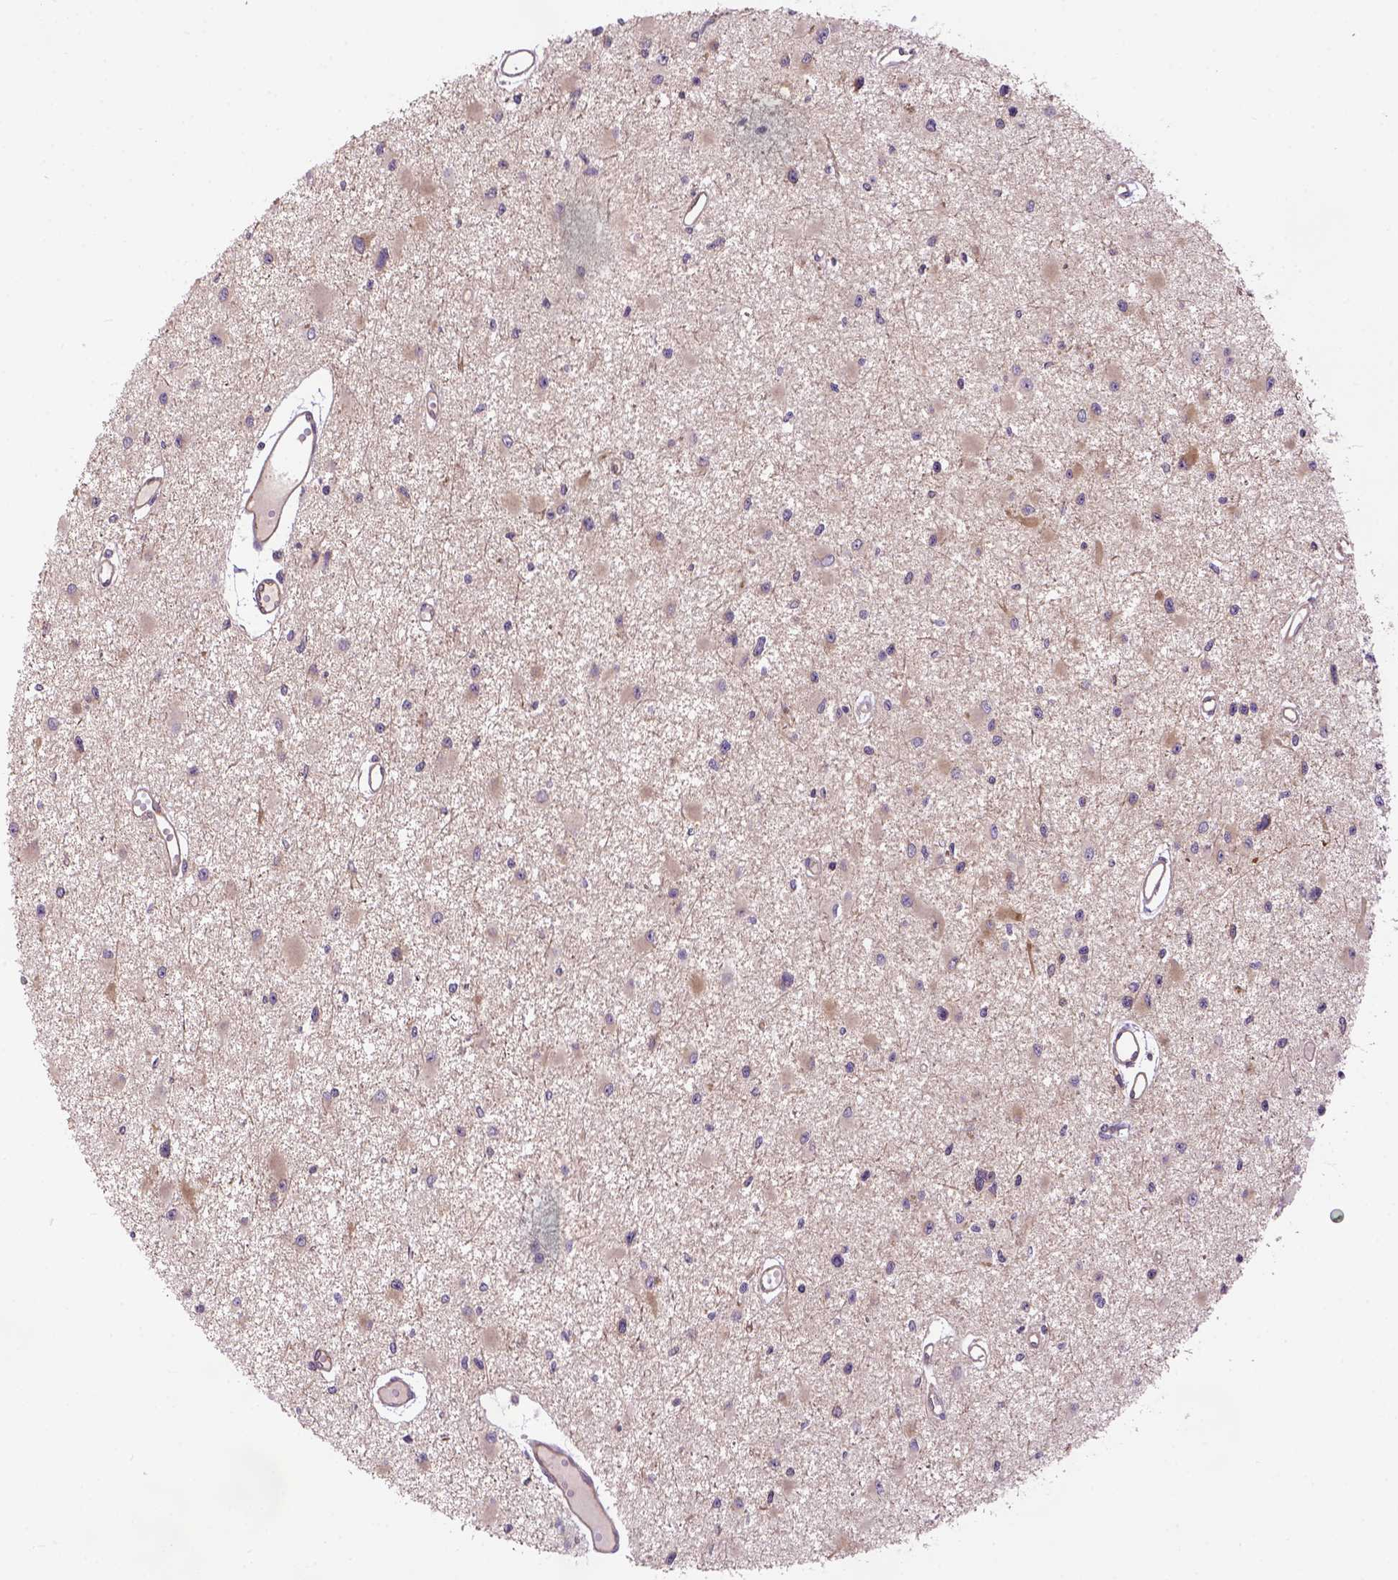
{"staining": {"intensity": "negative", "quantity": "none", "location": "none"}, "tissue": "glioma", "cell_type": "Tumor cells", "image_type": "cancer", "snomed": [{"axis": "morphology", "description": "Glioma, malignant, High grade"}, {"axis": "topography", "description": "Brain"}], "caption": "High power microscopy image of an IHC image of glioma, revealing no significant staining in tumor cells.", "gene": "CASKIN2", "patient": {"sex": "male", "age": 54}}